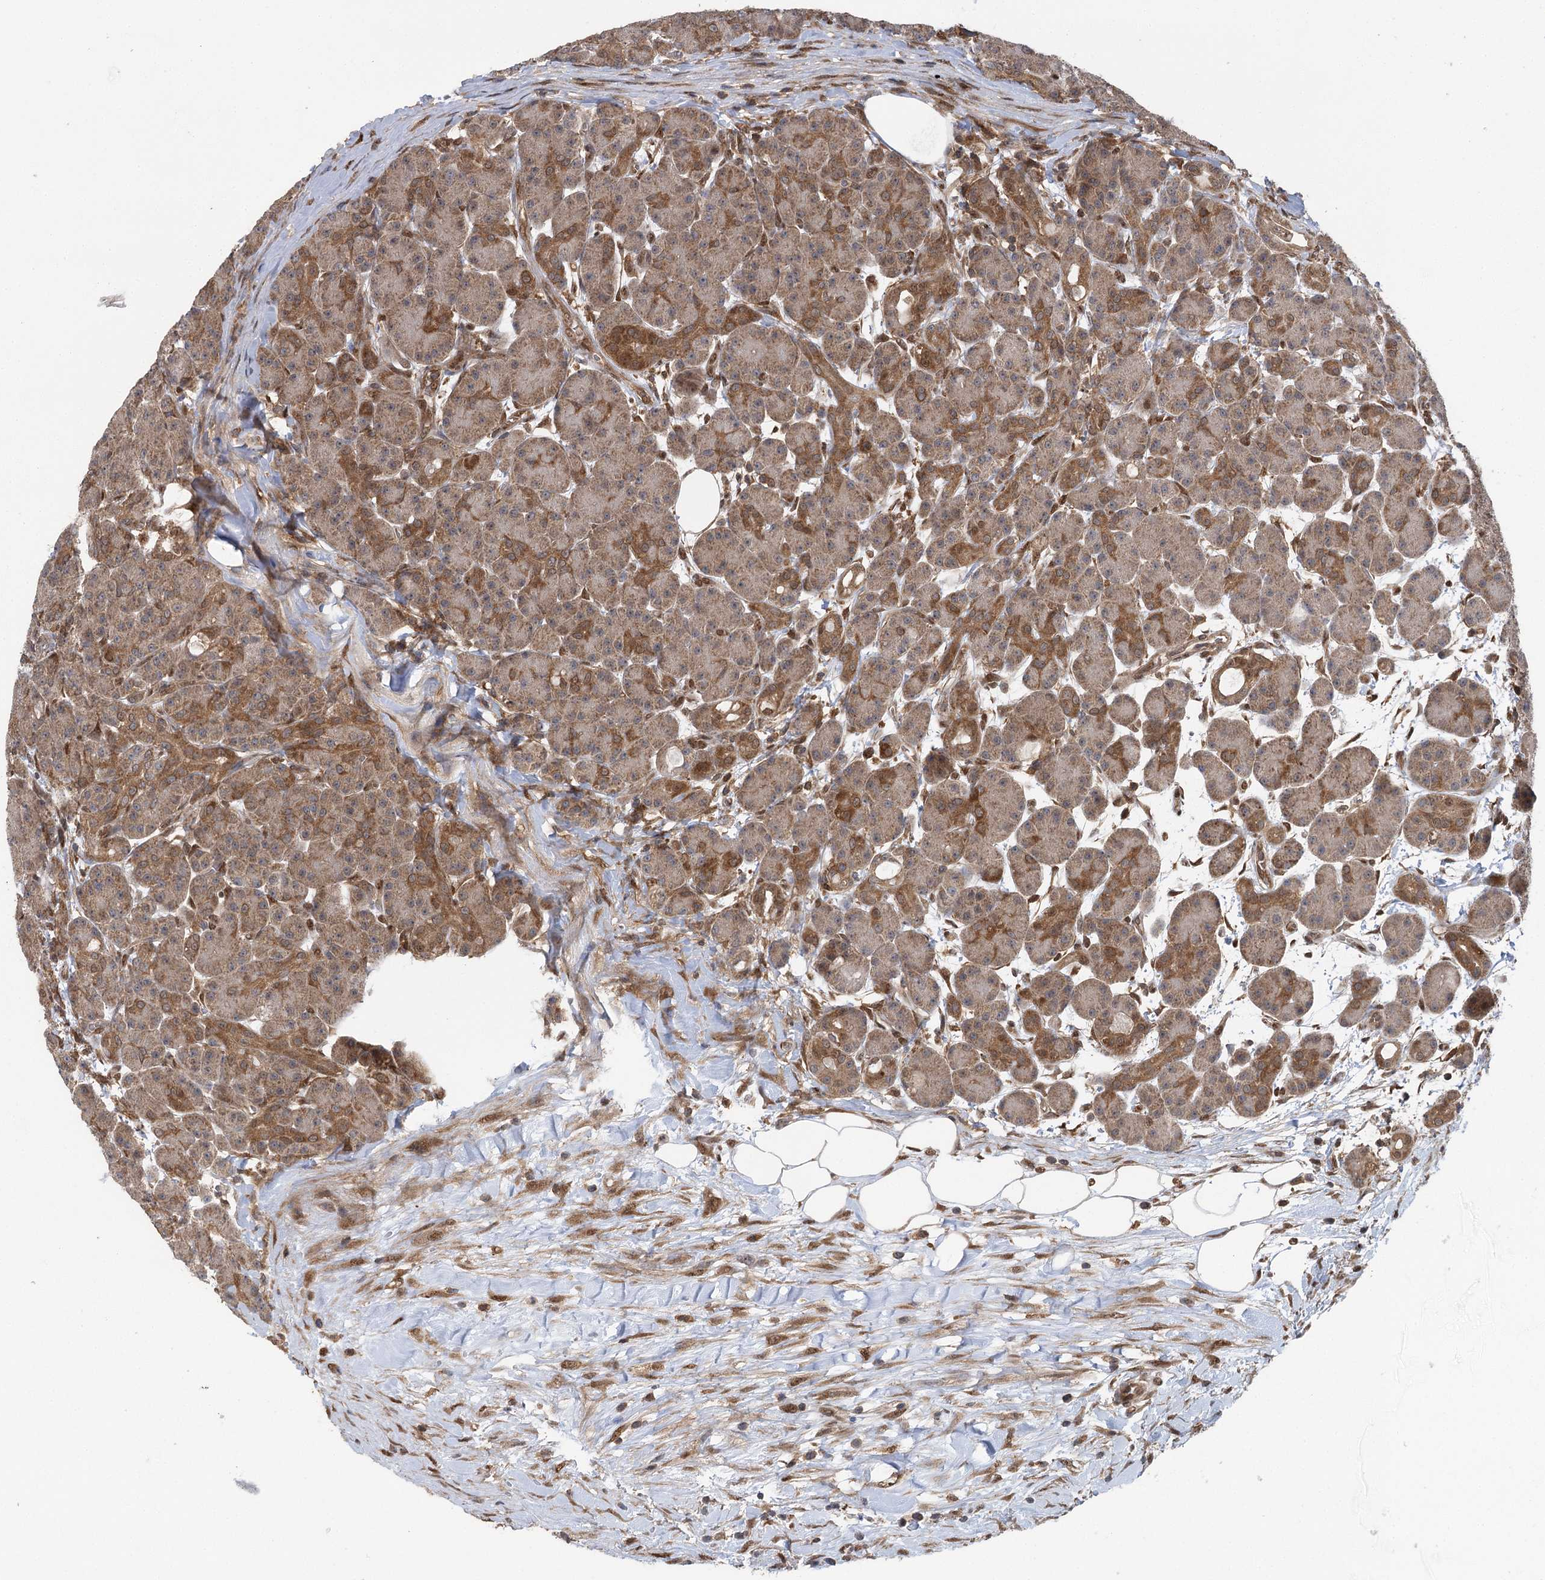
{"staining": {"intensity": "moderate", "quantity": ">75%", "location": "cytoplasmic/membranous"}, "tissue": "pancreas", "cell_type": "Exocrine glandular cells", "image_type": "normal", "snomed": [{"axis": "morphology", "description": "Normal tissue, NOS"}, {"axis": "topography", "description": "Pancreas"}], "caption": "A brown stain shows moderate cytoplasmic/membranous positivity of a protein in exocrine glandular cells of unremarkable human pancreas.", "gene": "C12orf4", "patient": {"sex": "male", "age": 63}}